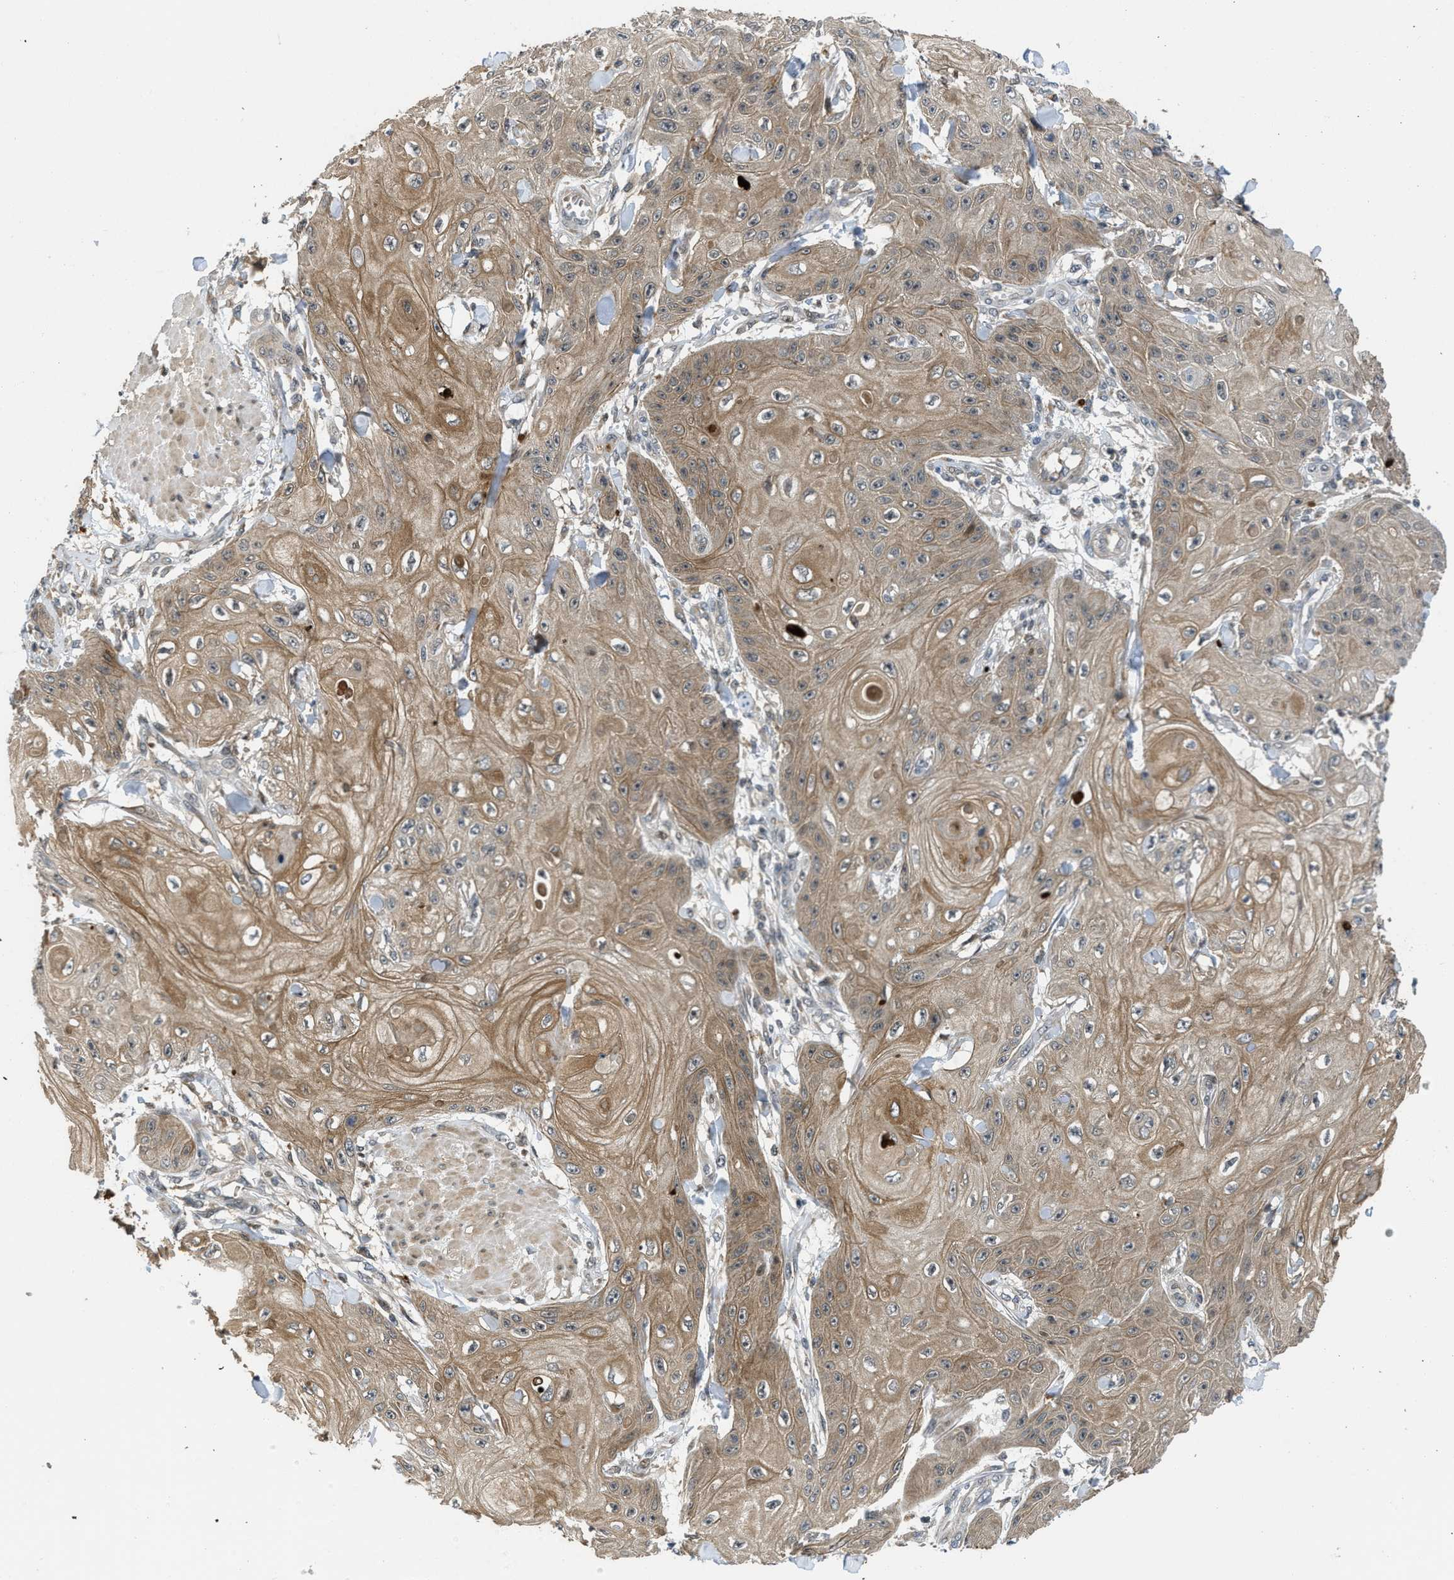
{"staining": {"intensity": "moderate", "quantity": ">75%", "location": "cytoplasmic/membranous"}, "tissue": "skin cancer", "cell_type": "Tumor cells", "image_type": "cancer", "snomed": [{"axis": "morphology", "description": "Squamous cell carcinoma, NOS"}, {"axis": "topography", "description": "Skin"}], "caption": "Immunohistochemical staining of human skin cancer (squamous cell carcinoma) shows medium levels of moderate cytoplasmic/membranous staining in approximately >75% of tumor cells.", "gene": "DNAJC28", "patient": {"sex": "male", "age": 74}}